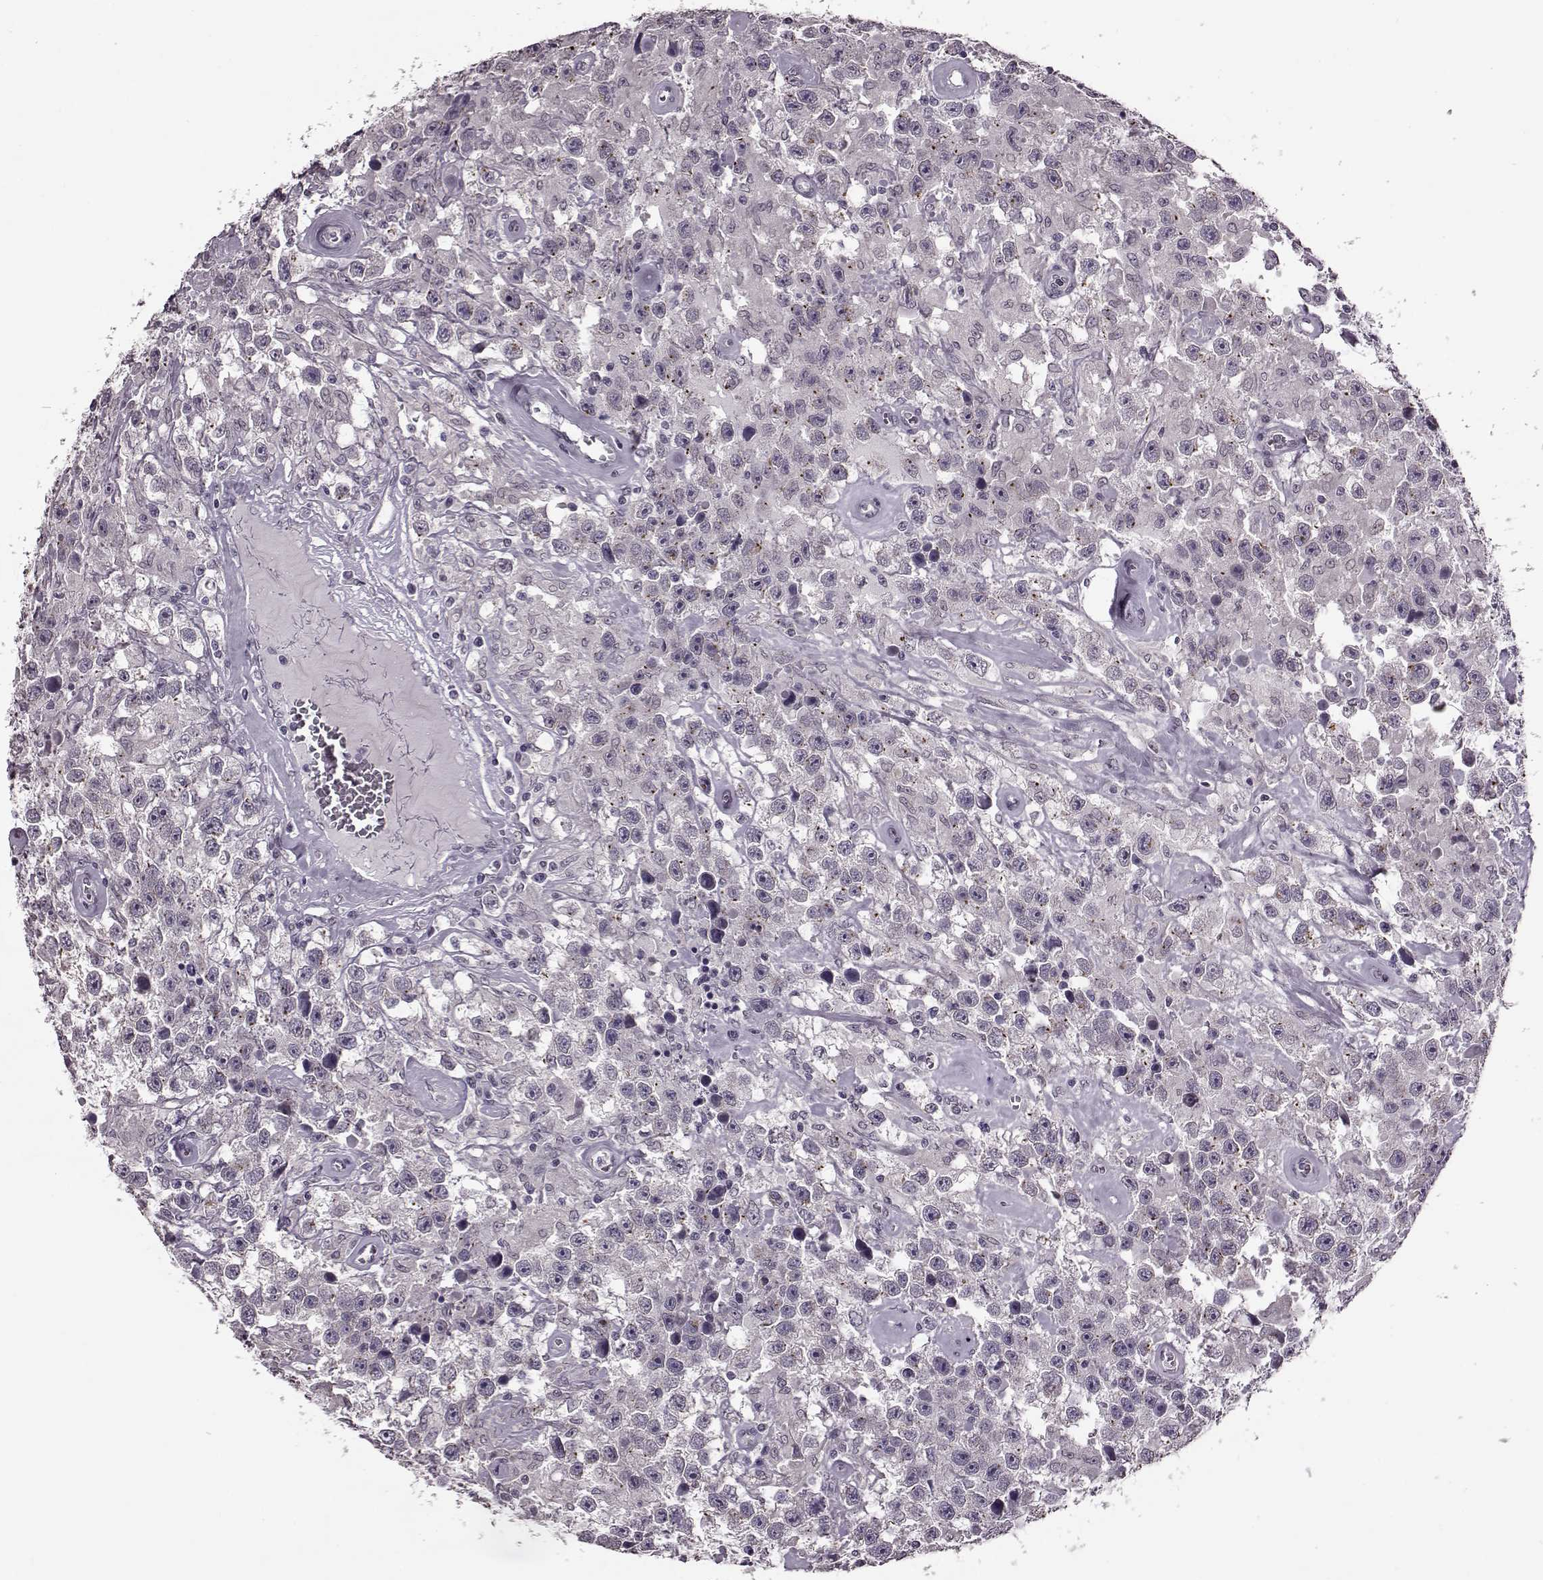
{"staining": {"intensity": "negative", "quantity": "none", "location": "none"}, "tissue": "testis cancer", "cell_type": "Tumor cells", "image_type": "cancer", "snomed": [{"axis": "morphology", "description": "Seminoma, NOS"}, {"axis": "topography", "description": "Testis"}], "caption": "A high-resolution photomicrograph shows immunohistochemistry staining of testis cancer (seminoma), which exhibits no significant staining in tumor cells.", "gene": "STX1B", "patient": {"sex": "male", "age": 43}}